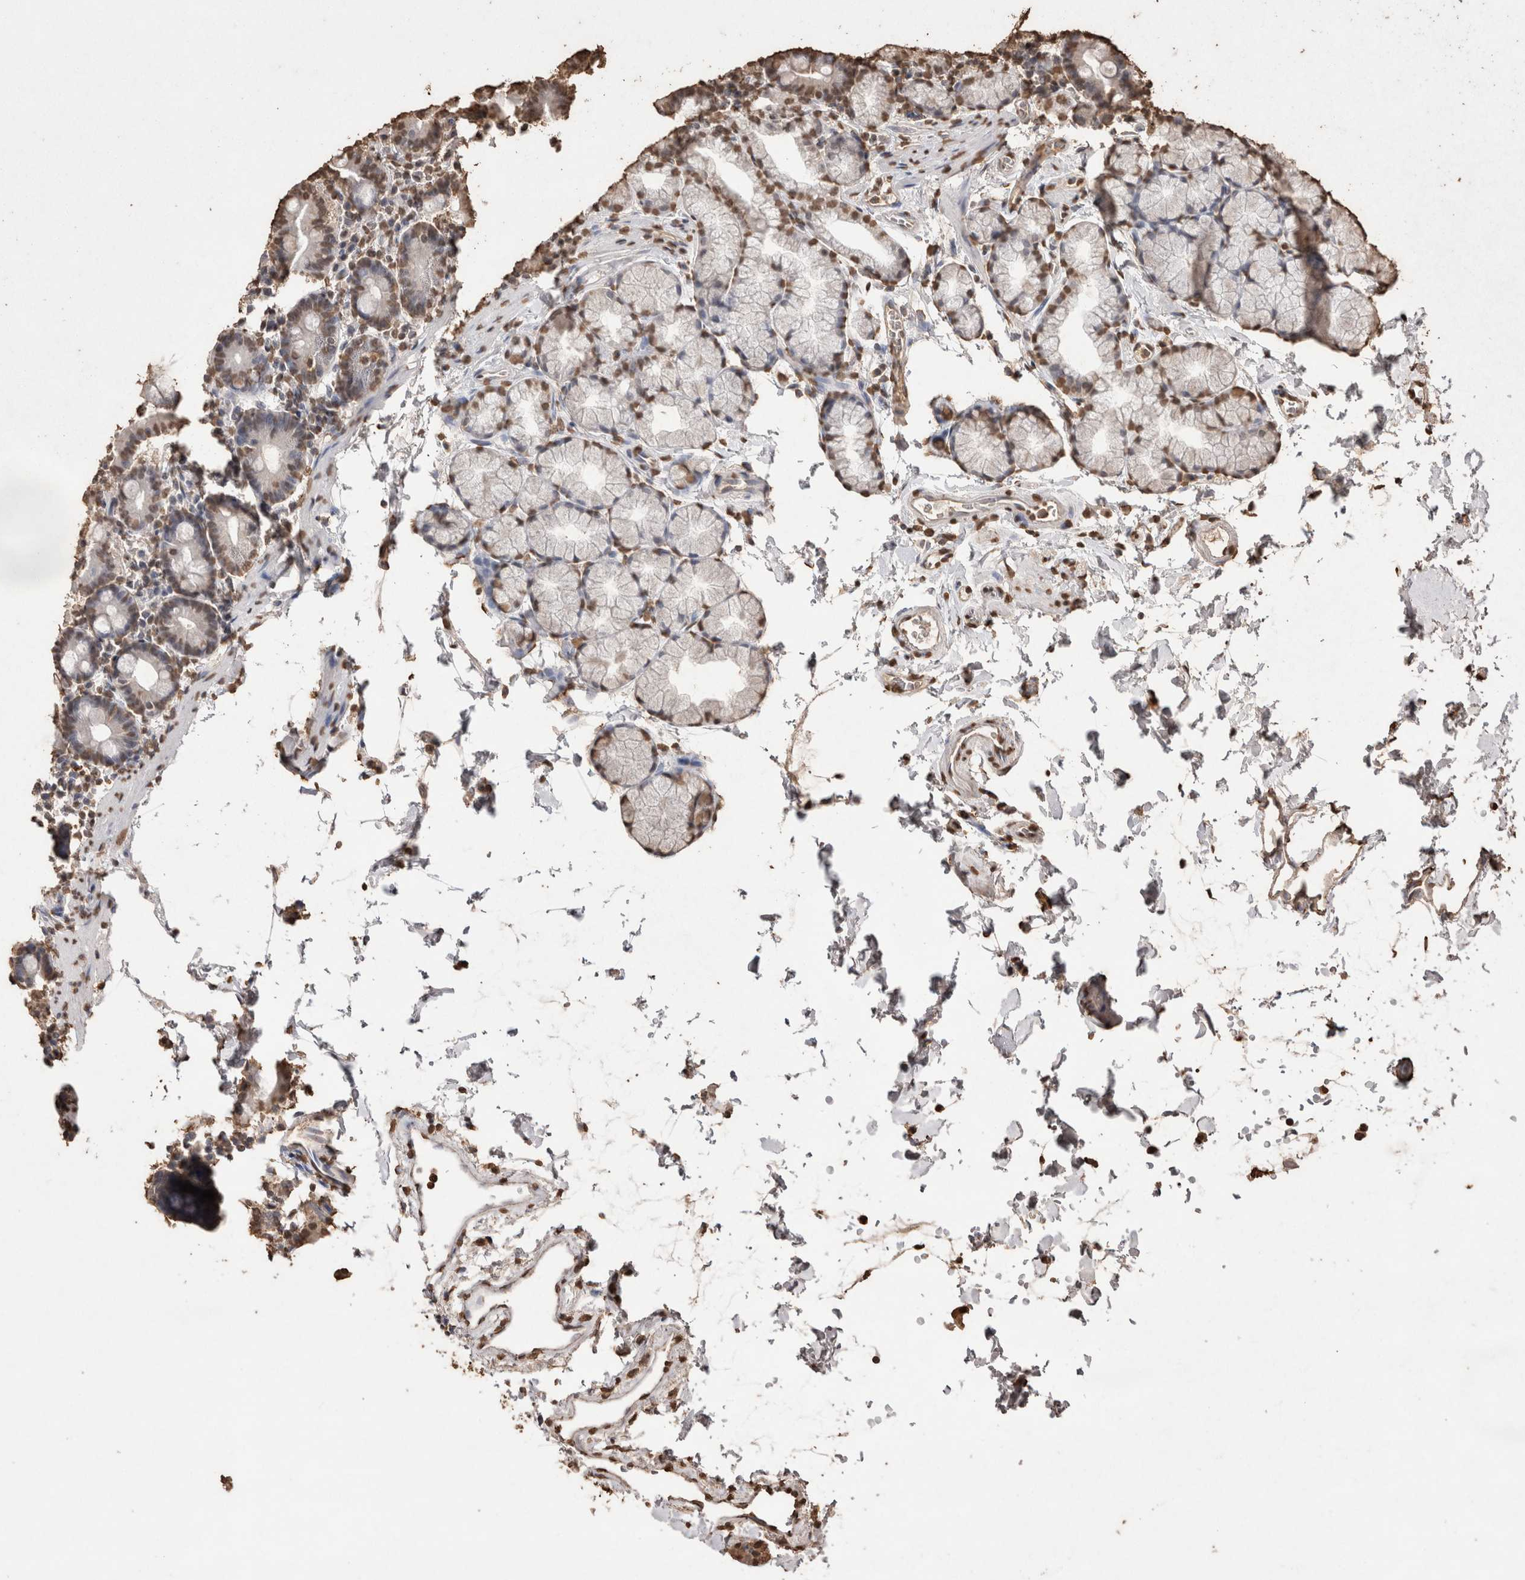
{"staining": {"intensity": "moderate", "quantity": ">75%", "location": "nuclear"}, "tissue": "duodenum", "cell_type": "Glandular cells", "image_type": "normal", "snomed": [{"axis": "morphology", "description": "Normal tissue, NOS"}, {"axis": "topography", "description": "Duodenum"}], "caption": "Normal duodenum reveals moderate nuclear staining in about >75% of glandular cells.", "gene": "POU5F1", "patient": {"sex": "male", "age": 54}}